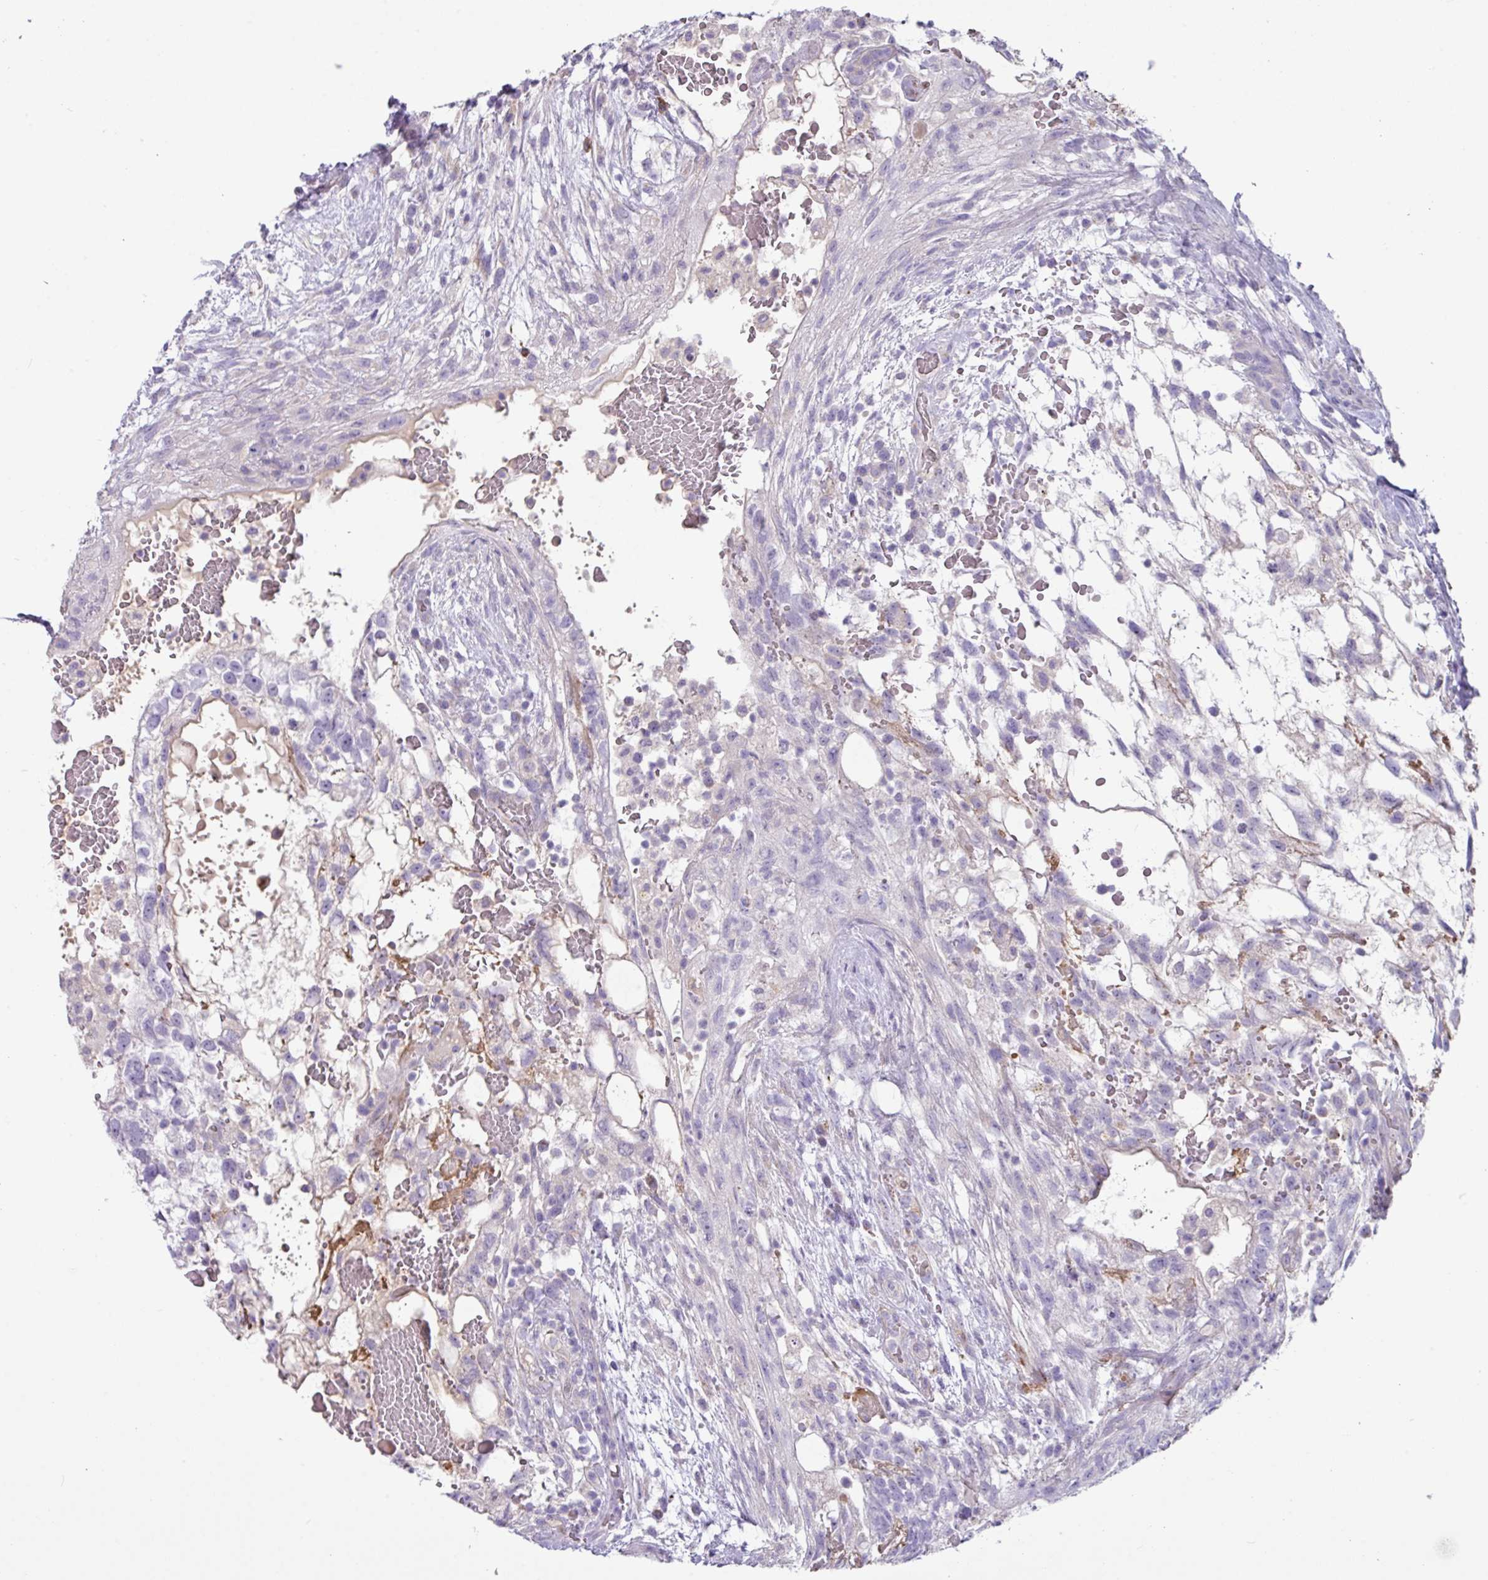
{"staining": {"intensity": "moderate", "quantity": "<25%", "location": "cytoplasmic/membranous"}, "tissue": "testis cancer", "cell_type": "Tumor cells", "image_type": "cancer", "snomed": [{"axis": "morphology", "description": "Normal tissue, NOS"}, {"axis": "morphology", "description": "Carcinoma, Embryonal, NOS"}, {"axis": "topography", "description": "Testis"}], "caption": "Protein staining of embryonal carcinoma (testis) tissue displays moderate cytoplasmic/membranous staining in approximately <25% of tumor cells.", "gene": "ZNF524", "patient": {"sex": "male", "age": 32}}